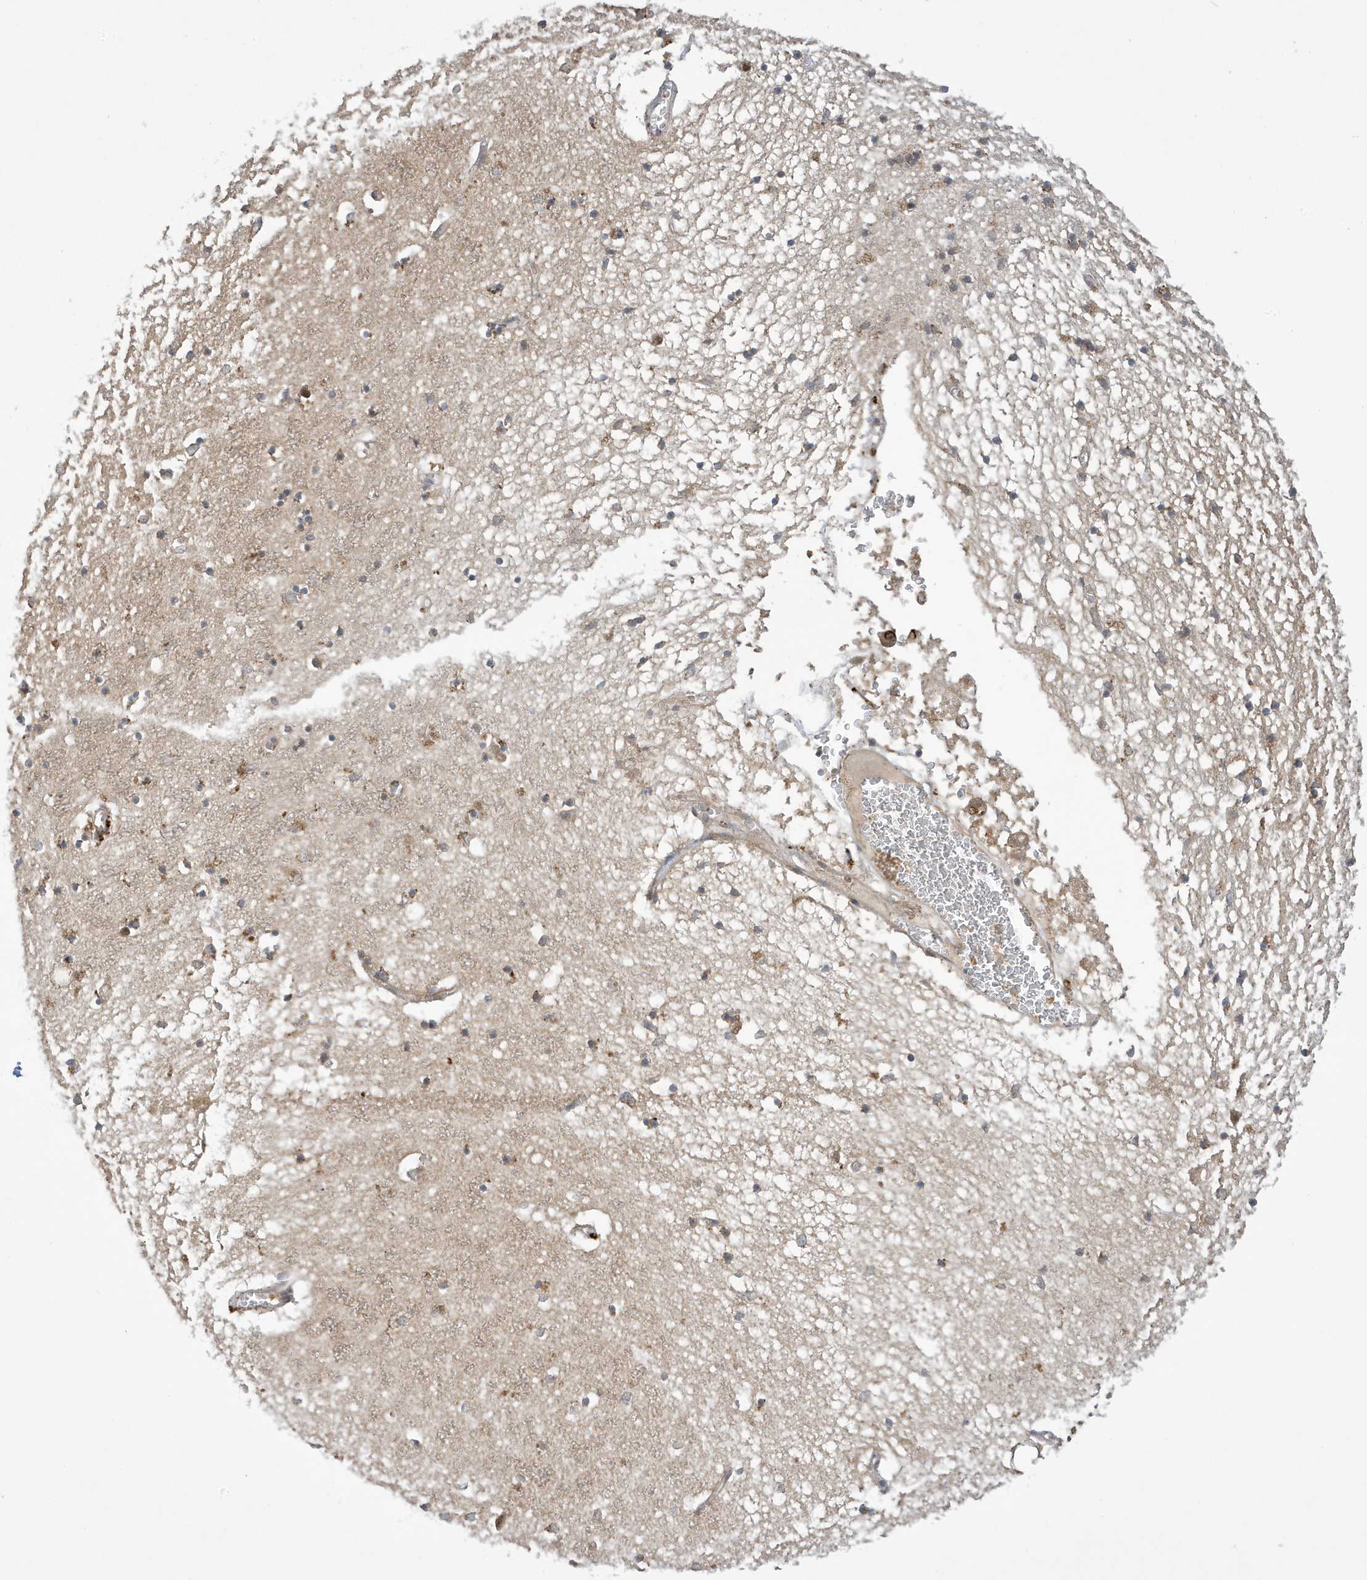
{"staining": {"intensity": "moderate", "quantity": "<25%", "location": "cytoplasmic/membranous"}, "tissue": "hippocampus", "cell_type": "Glial cells", "image_type": "normal", "snomed": [{"axis": "morphology", "description": "Normal tissue, NOS"}, {"axis": "topography", "description": "Hippocampus"}], "caption": "There is low levels of moderate cytoplasmic/membranous positivity in glial cells of benign hippocampus, as demonstrated by immunohistochemical staining (brown color).", "gene": "NCOA7", "patient": {"sex": "male", "age": 70}}